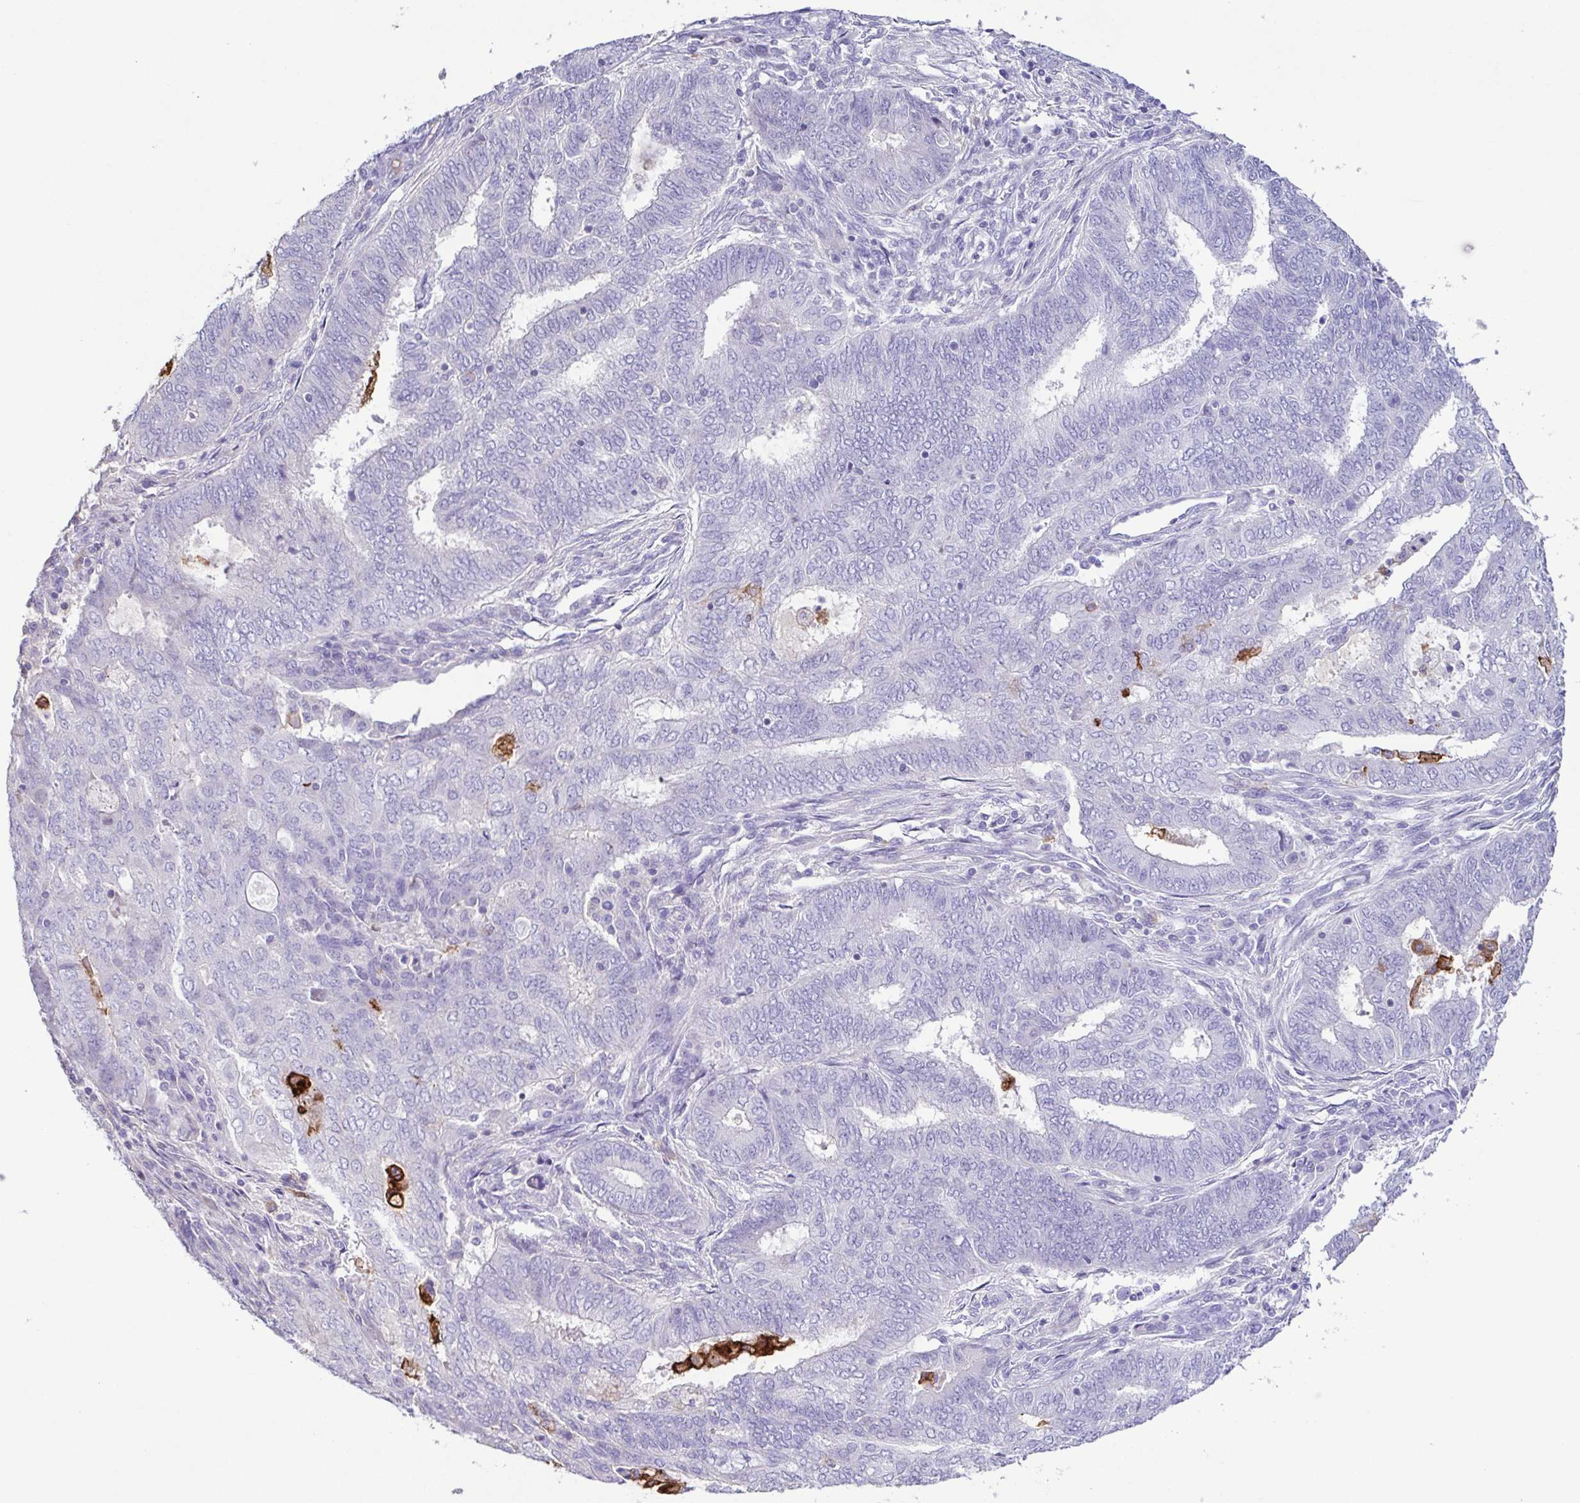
{"staining": {"intensity": "negative", "quantity": "none", "location": "none"}, "tissue": "endometrial cancer", "cell_type": "Tumor cells", "image_type": "cancer", "snomed": [{"axis": "morphology", "description": "Adenocarcinoma, NOS"}, {"axis": "topography", "description": "Endometrium"}], "caption": "This is an immunohistochemistry photomicrograph of endometrial adenocarcinoma. There is no staining in tumor cells.", "gene": "MARCO", "patient": {"sex": "female", "age": 62}}